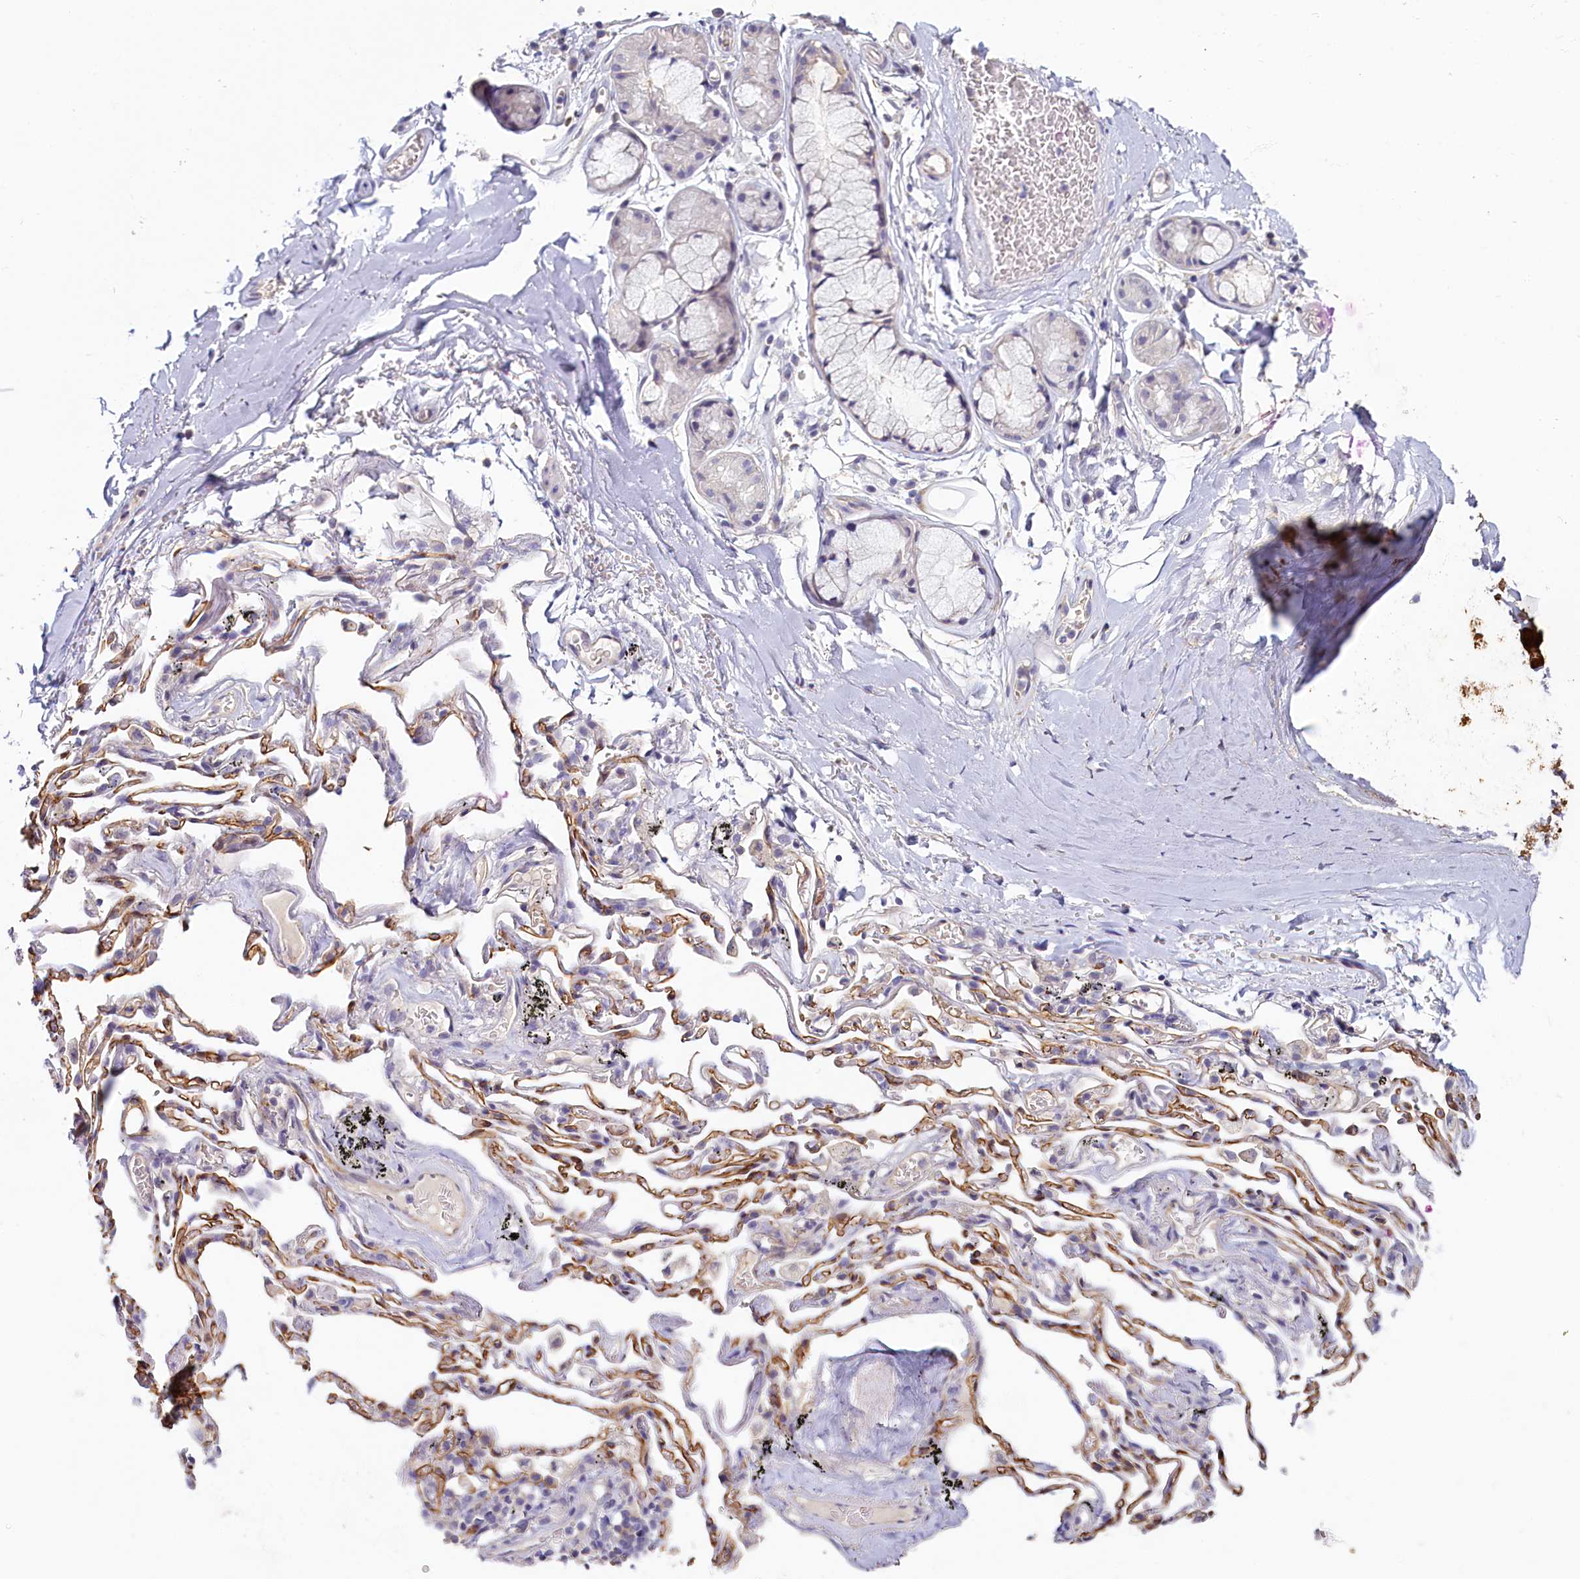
{"staining": {"intensity": "negative", "quantity": "none", "location": "none"}, "tissue": "adipose tissue", "cell_type": "Adipocytes", "image_type": "normal", "snomed": [{"axis": "morphology", "description": "Normal tissue, NOS"}, {"axis": "topography", "description": "Lymph node"}, {"axis": "topography", "description": "Bronchus"}], "caption": "This is an IHC image of benign adipose tissue. There is no positivity in adipocytes.", "gene": "PDE6D", "patient": {"sex": "male", "age": 63}}